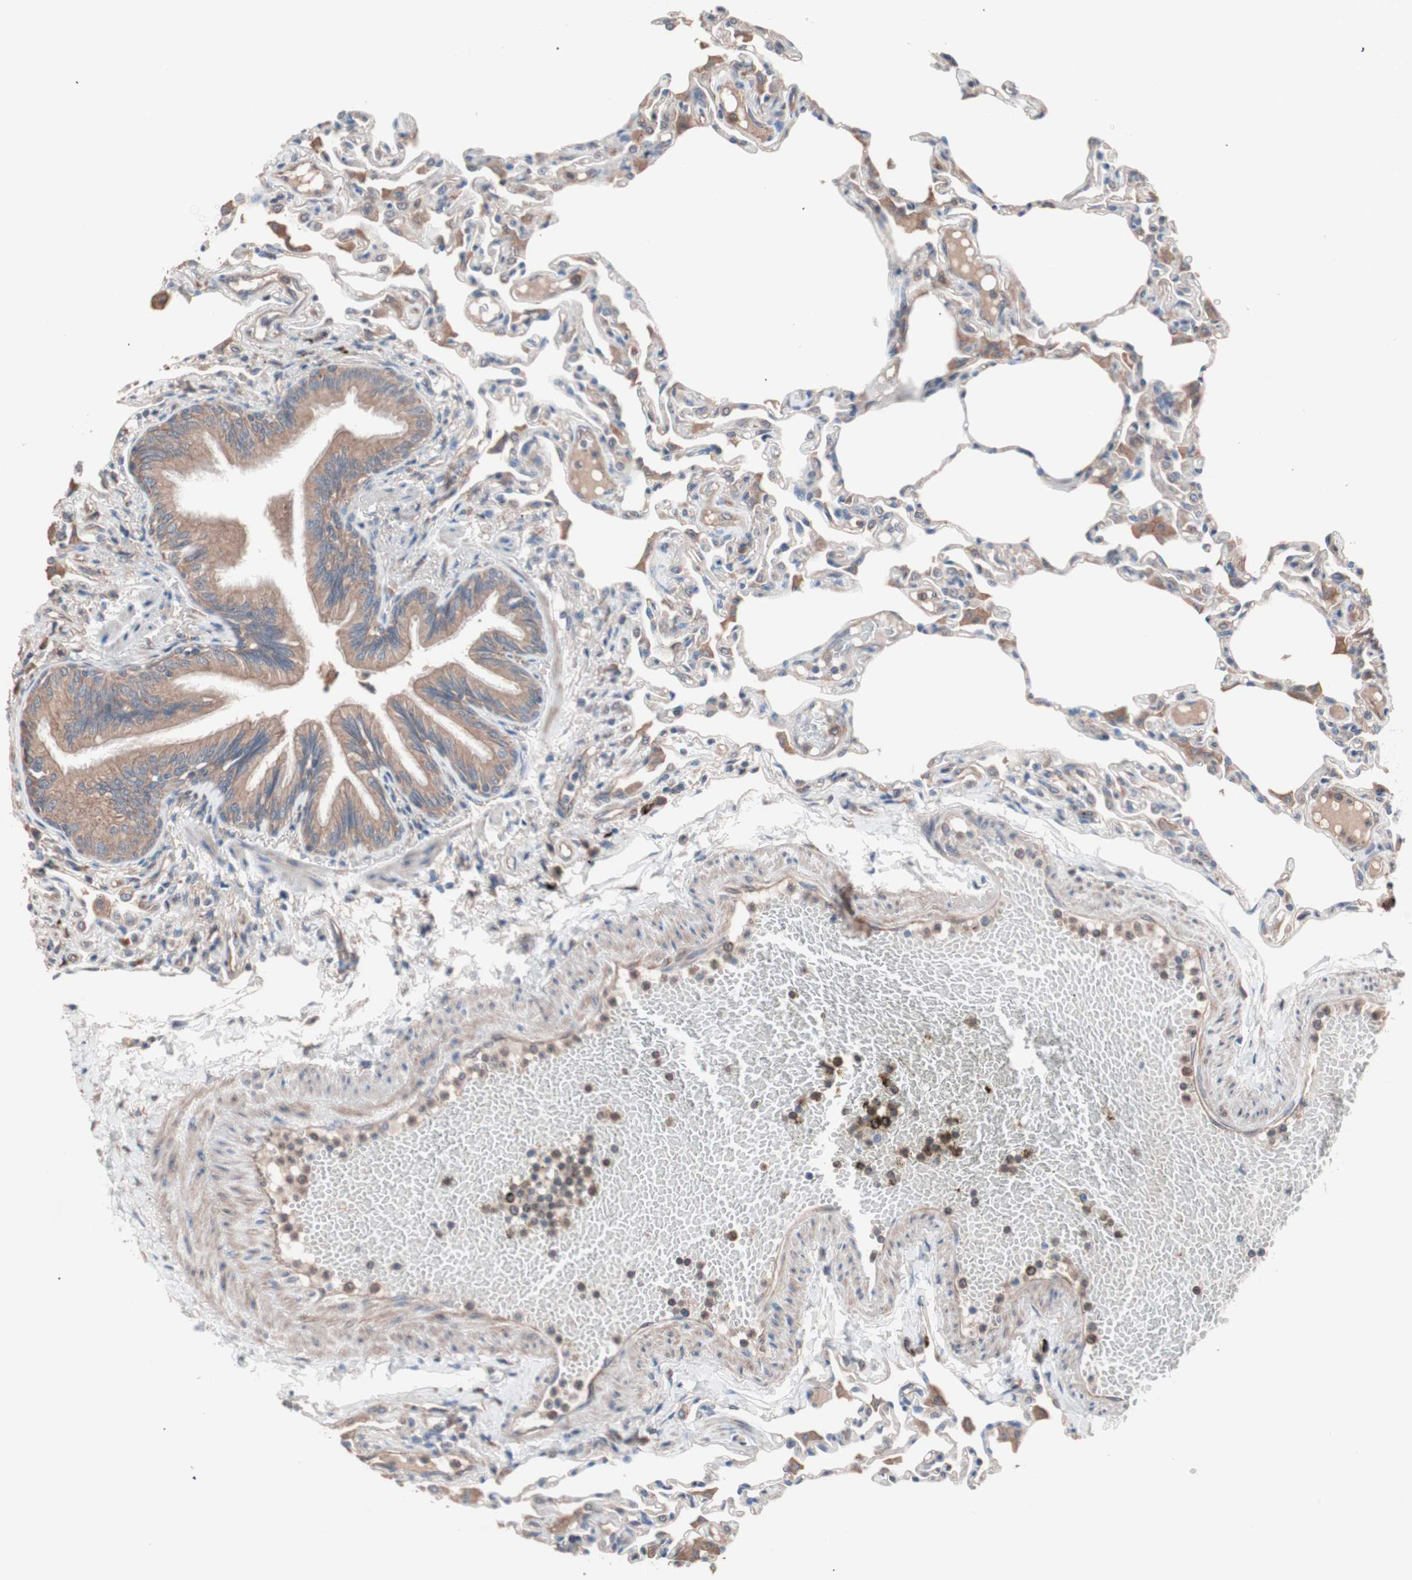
{"staining": {"intensity": "weak", "quantity": "<25%", "location": "cytoplasmic/membranous"}, "tissue": "lung", "cell_type": "Alveolar cells", "image_type": "normal", "snomed": [{"axis": "morphology", "description": "Normal tissue, NOS"}, {"axis": "topography", "description": "Lung"}], "caption": "This is an IHC micrograph of normal human lung. There is no positivity in alveolar cells.", "gene": "ATG7", "patient": {"sex": "female", "age": 49}}